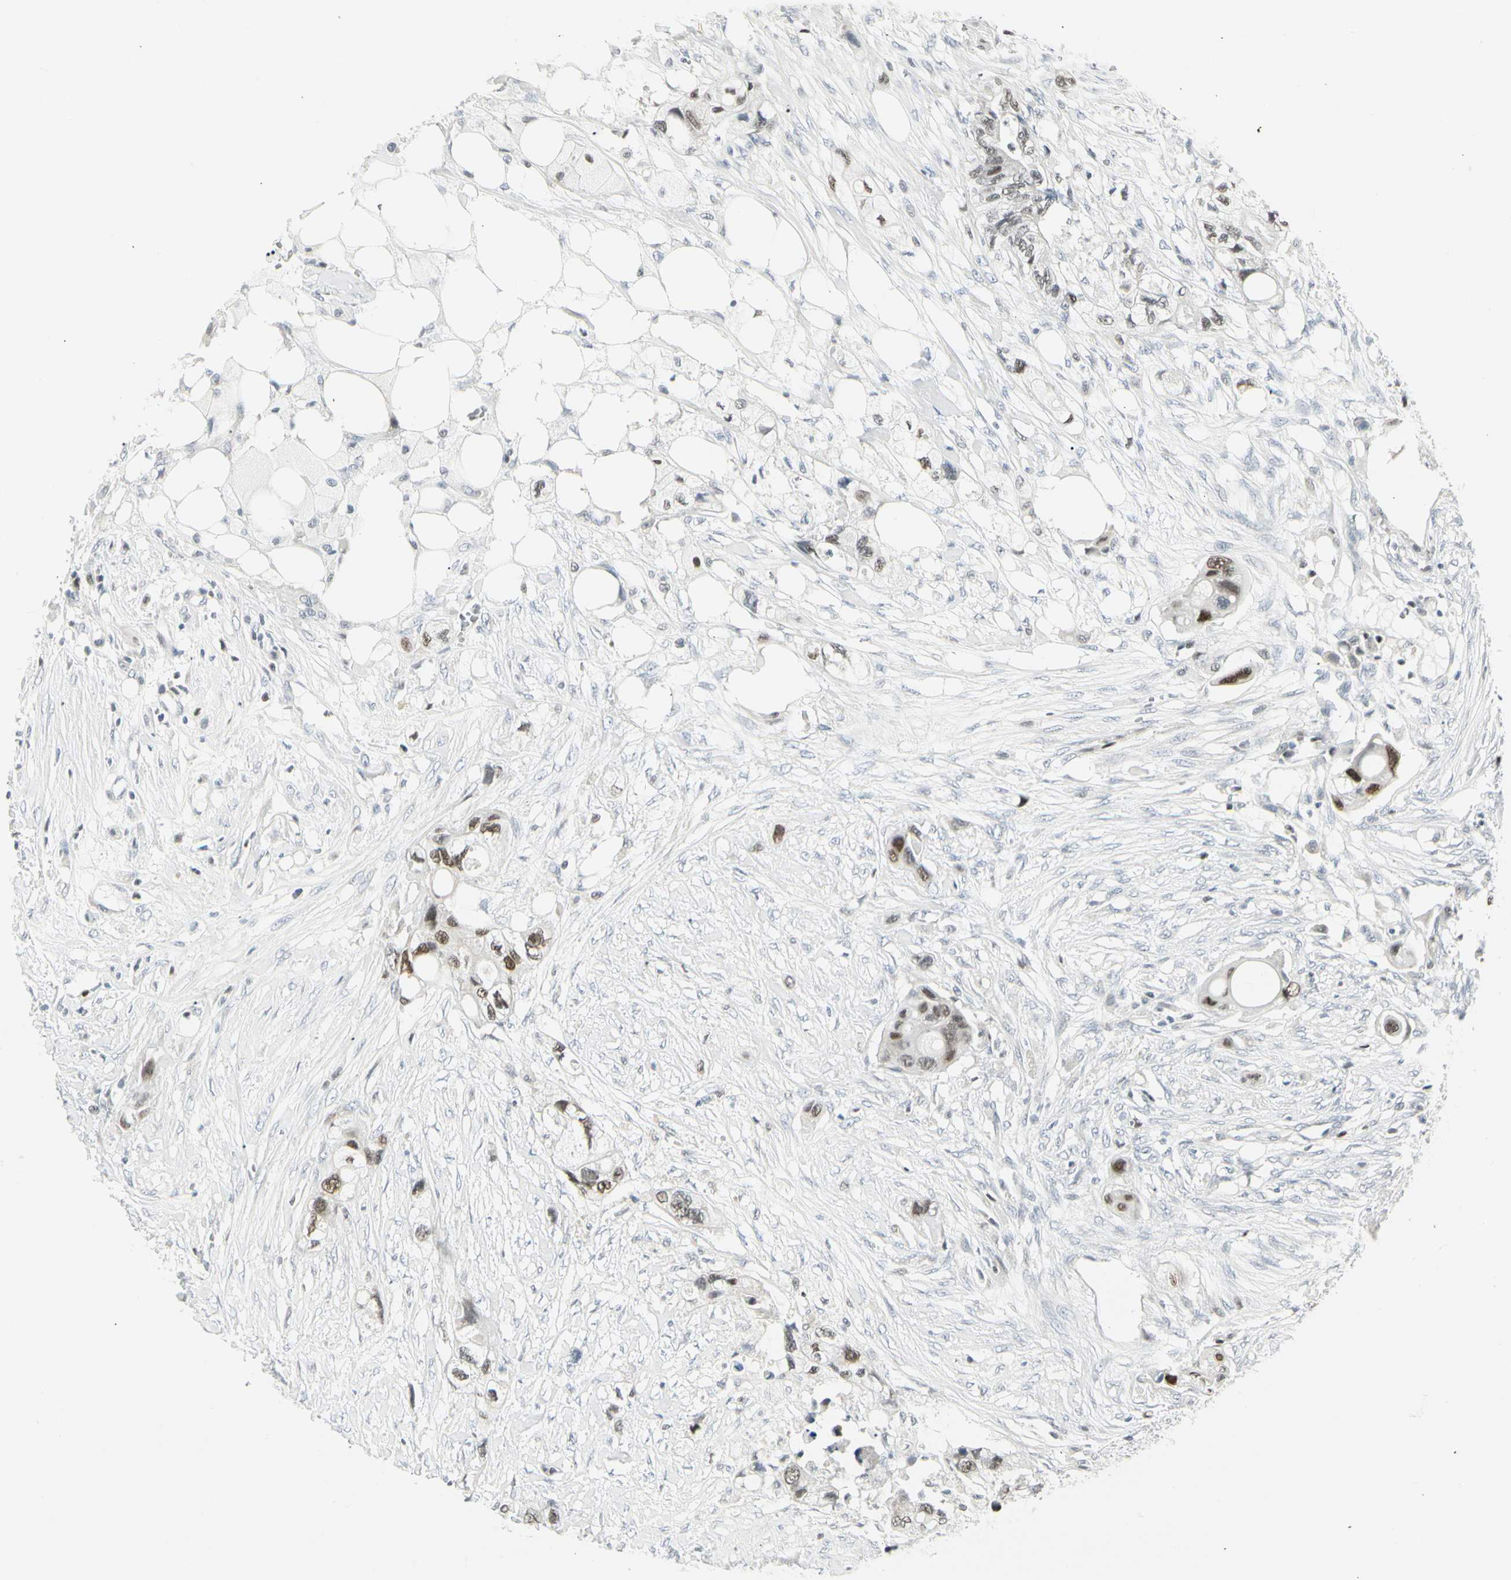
{"staining": {"intensity": "moderate", "quantity": ">75%", "location": "nuclear"}, "tissue": "colorectal cancer", "cell_type": "Tumor cells", "image_type": "cancer", "snomed": [{"axis": "morphology", "description": "Adenocarcinoma, NOS"}, {"axis": "topography", "description": "Colon"}], "caption": "Immunohistochemistry (IHC) image of neoplastic tissue: adenocarcinoma (colorectal) stained using immunohistochemistry (IHC) reveals medium levels of moderate protein expression localized specifically in the nuclear of tumor cells, appearing as a nuclear brown color.", "gene": "ZBTB7B", "patient": {"sex": "female", "age": 57}}